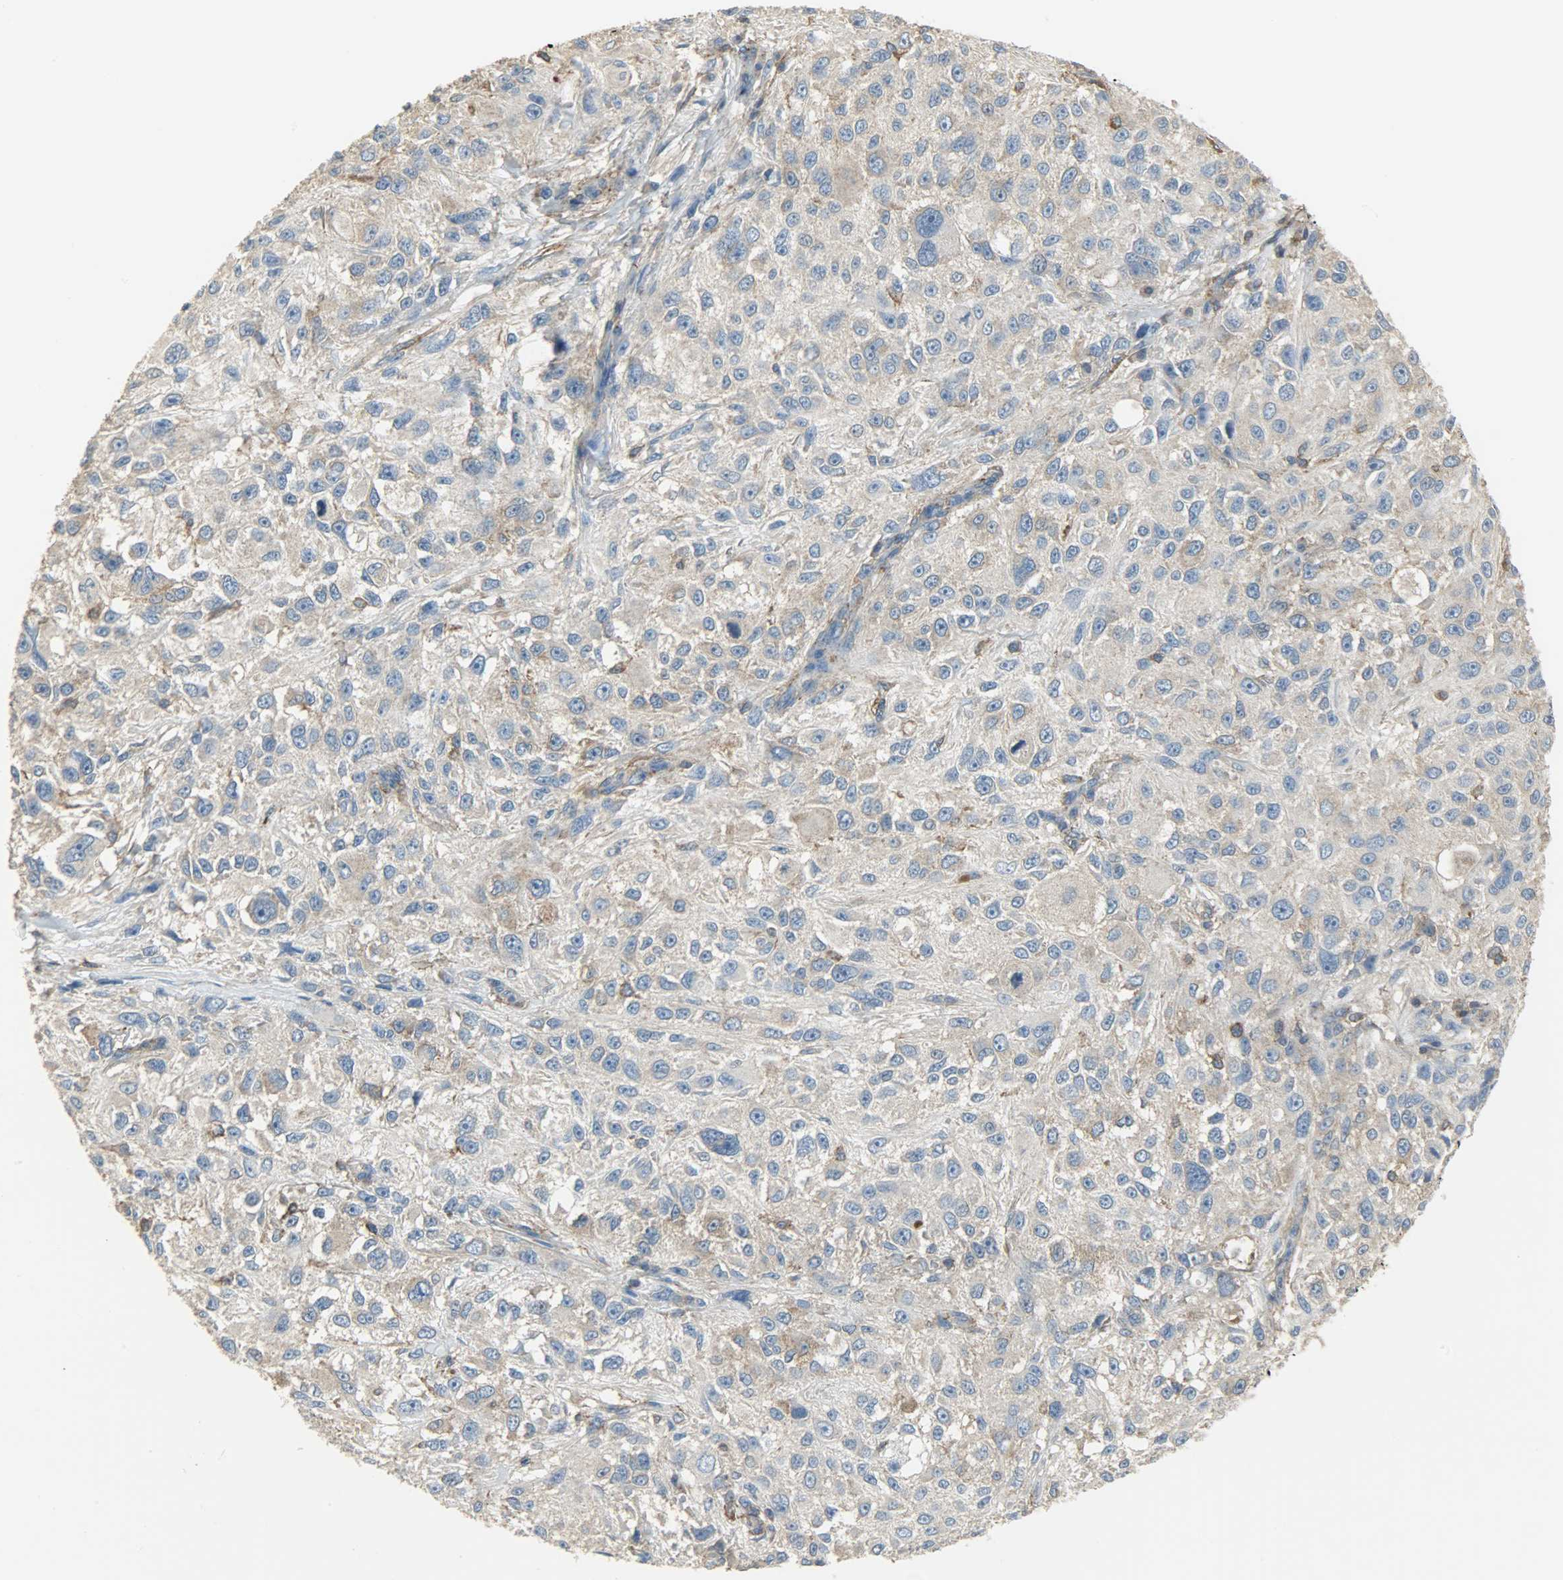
{"staining": {"intensity": "weak", "quantity": ">75%", "location": "cytoplasmic/membranous"}, "tissue": "melanoma", "cell_type": "Tumor cells", "image_type": "cancer", "snomed": [{"axis": "morphology", "description": "Necrosis, NOS"}, {"axis": "morphology", "description": "Malignant melanoma, NOS"}, {"axis": "topography", "description": "Skin"}], "caption": "Immunohistochemical staining of human melanoma reveals low levels of weak cytoplasmic/membranous positivity in approximately >75% of tumor cells. (Stains: DAB in brown, nuclei in blue, Microscopy: brightfield microscopy at high magnification).", "gene": "DNAJA4", "patient": {"sex": "female", "age": 87}}